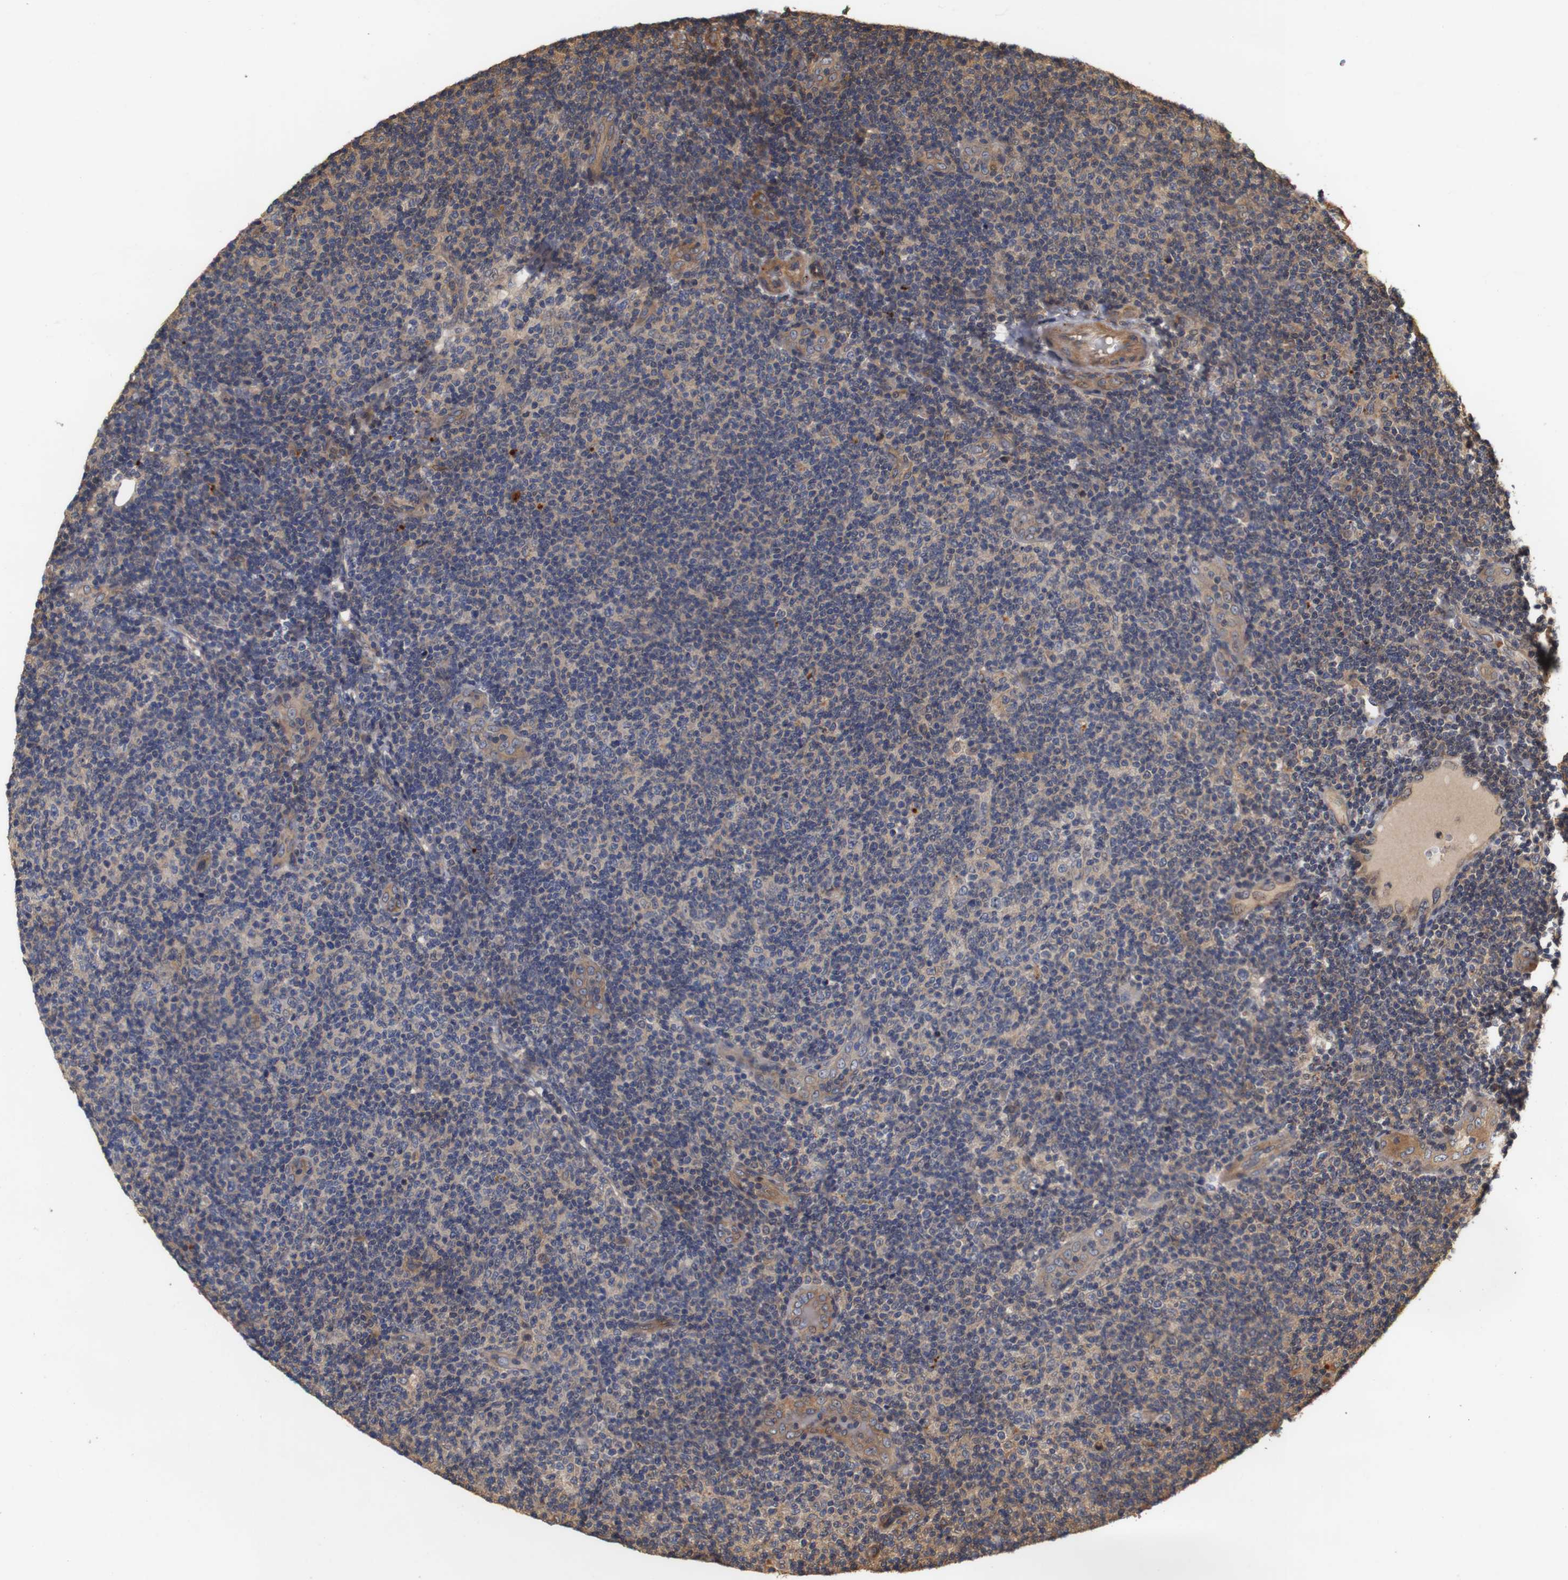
{"staining": {"intensity": "moderate", "quantity": "<25%", "location": "cytoplasmic/membranous"}, "tissue": "lymphoma", "cell_type": "Tumor cells", "image_type": "cancer", "snomed": [{"axis": "morphology", "description": "Malignant lymphoma, non-Hodgkin's type, Low grade"}, {"axis": "topography", "description": "Lymph node"}], "caption": "Immunohistochemical staining of low-grade malignant lymphoma, non-Hodgkin's type exhibits moderate cytoplasmic/membranous protein staining in approximately <25% of tumor cells.", "gene": "PTPN14", "patient": {"sex": "male", "age": 83}}